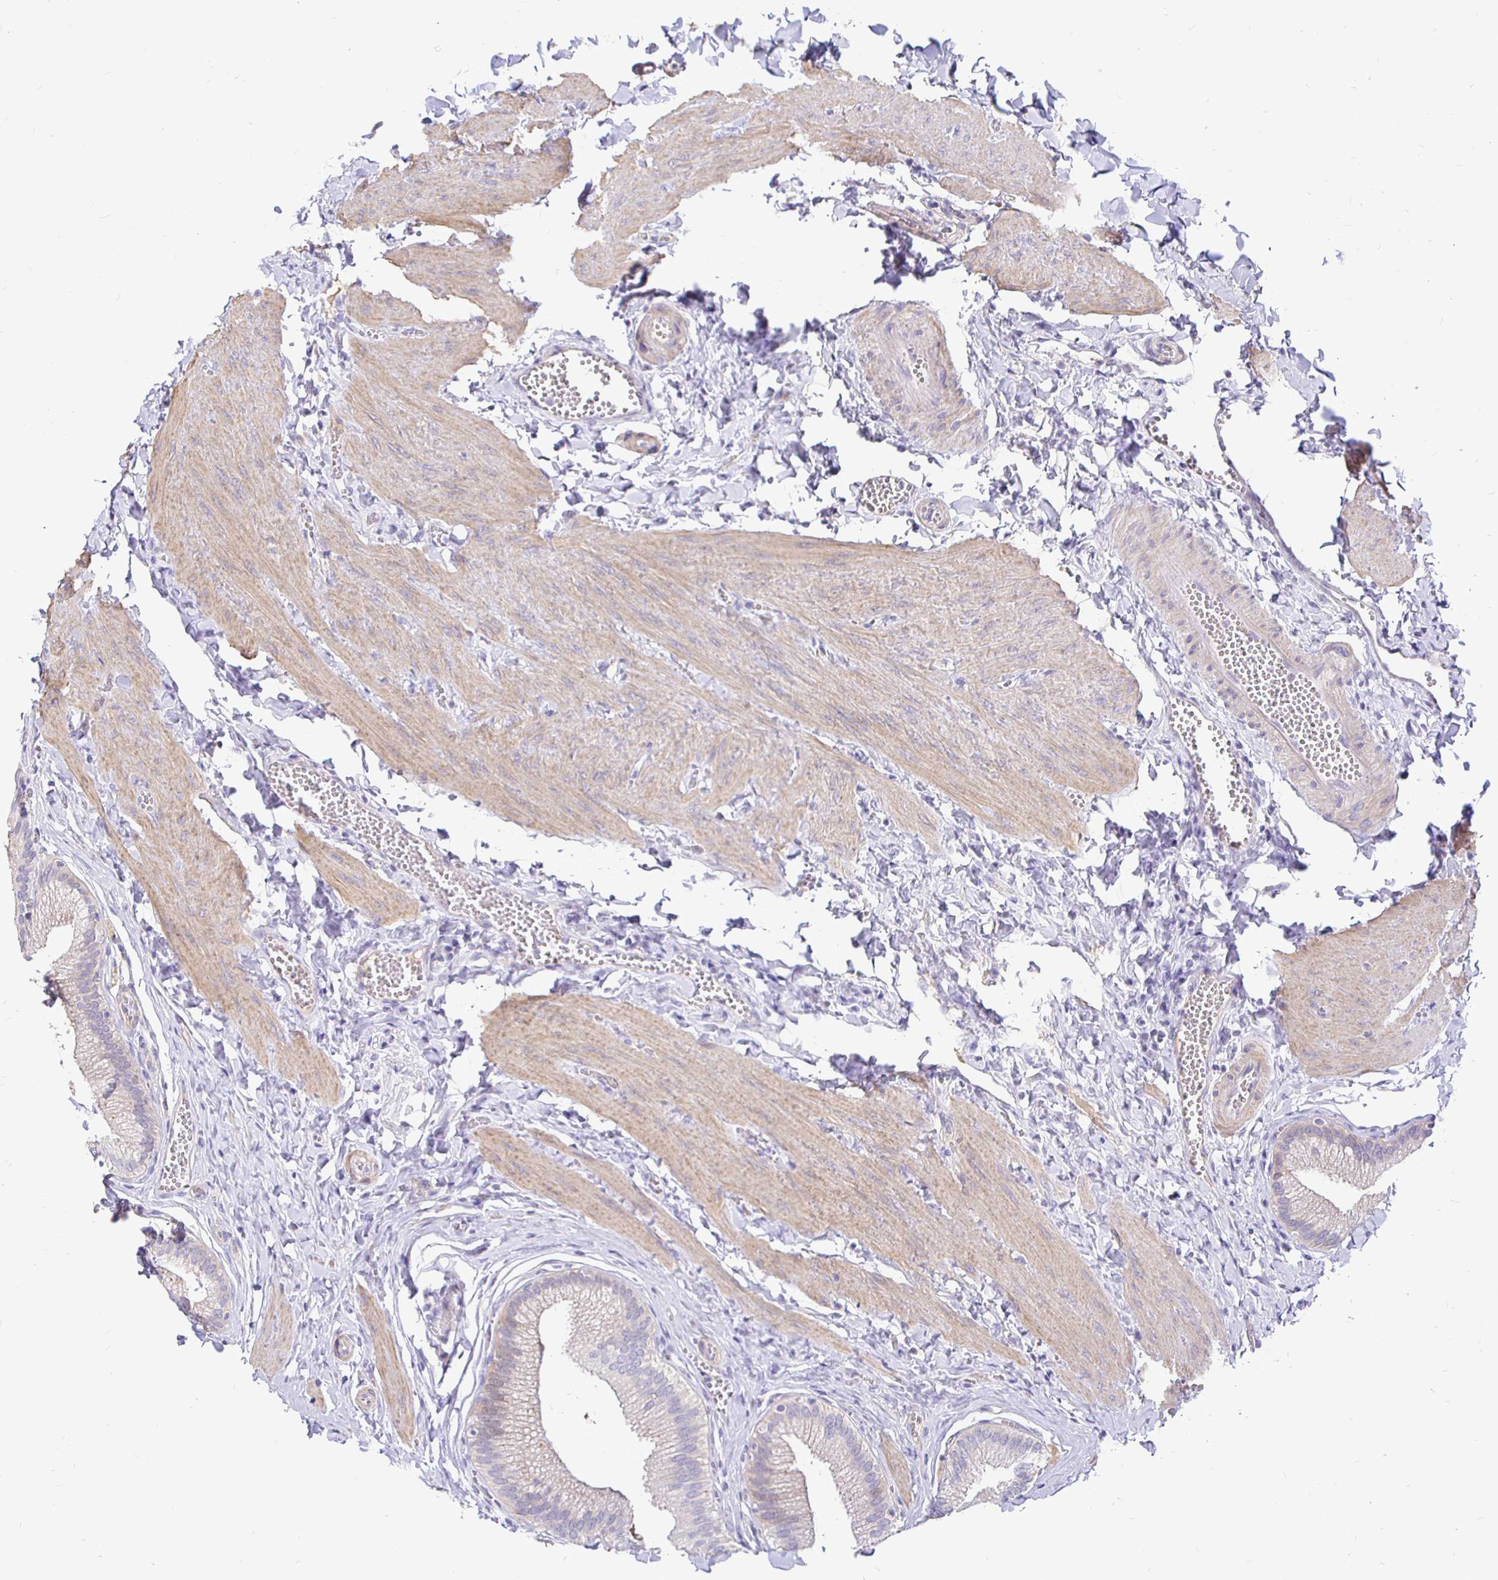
{"staining": {"intensity": "moderate", "quantity": "<25%", "location": "cytoplasmic/membranous"}, "tissue": "gallbladder", "cell_type": "Glandular cells", "image_type": "normal", "snomed": [{"axis": "morphology", "description": "Normal tissue, NOS"}, {"axis": "topography", "description": "Gallbladder"}], "caption": "Normal gallbladder was stained to show a protein in brown. There is low levels of moderate cytoplasmic/membranous expression in about <25% of glandular cells. The protein is stained brown, and the nuclei are stained in blue (DAB IHC with brightfield microscopy, high magnification).", "gene": "NECAB1", "patient": {"sex": "male", "age": 17}}